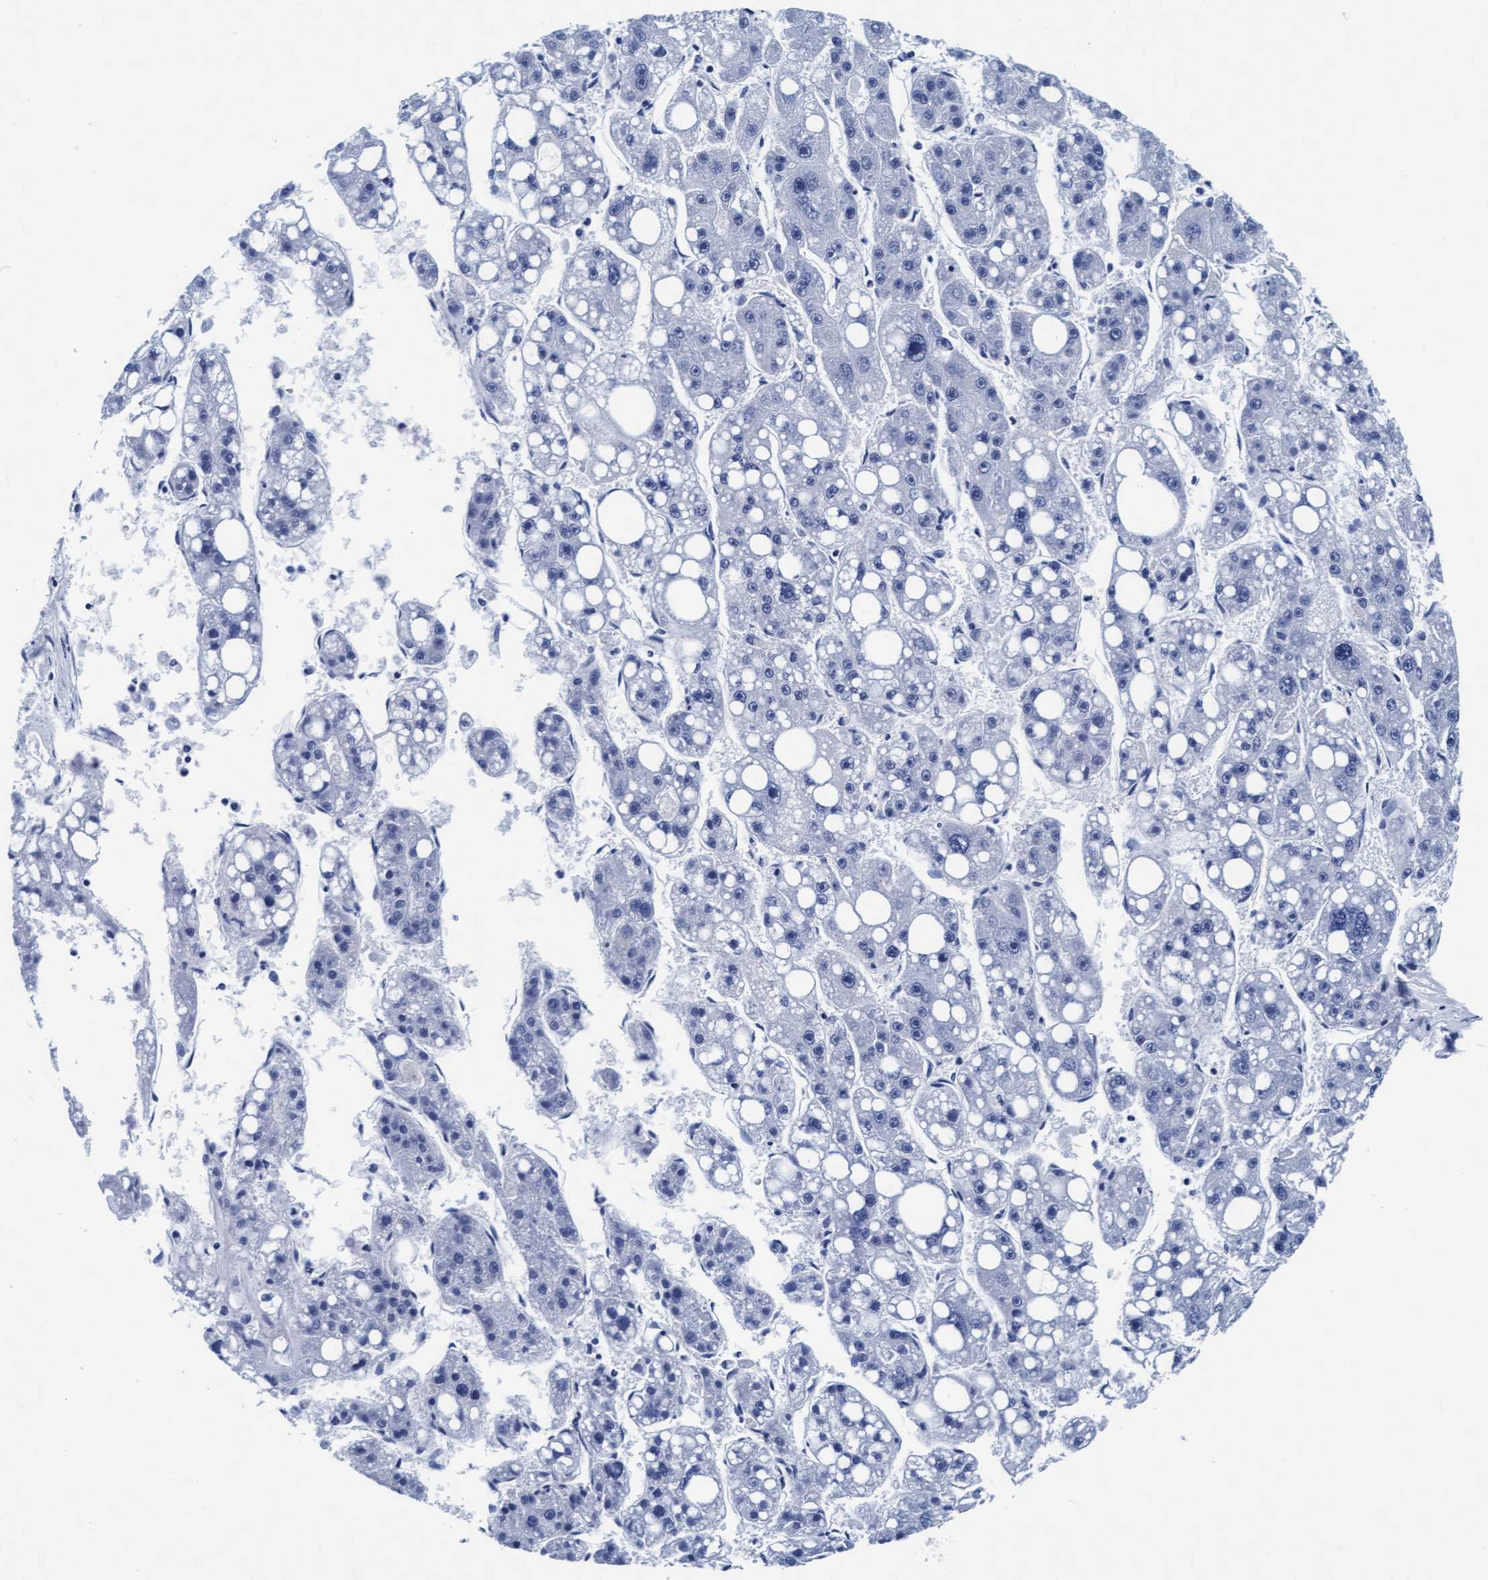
{"staining": {"intensity": "negative", "quantity": "none", "location": "none"}, "tissue": "liver cancer", "cell_type": "Tumor cells", "image_type": "cancer", "snomed": [{"axis": "morphology", "description": "Carcinoma, Hepatocellular, NOS"}, {"axis": "topography", "description": "Liver"}], "caption": "This is an IHC photomicrograph of hepatocellular carcinoma (liver). There is no expression in tumor cells.", "gene": "ARSG", "patient": {"sex": "female", "age": 61}}